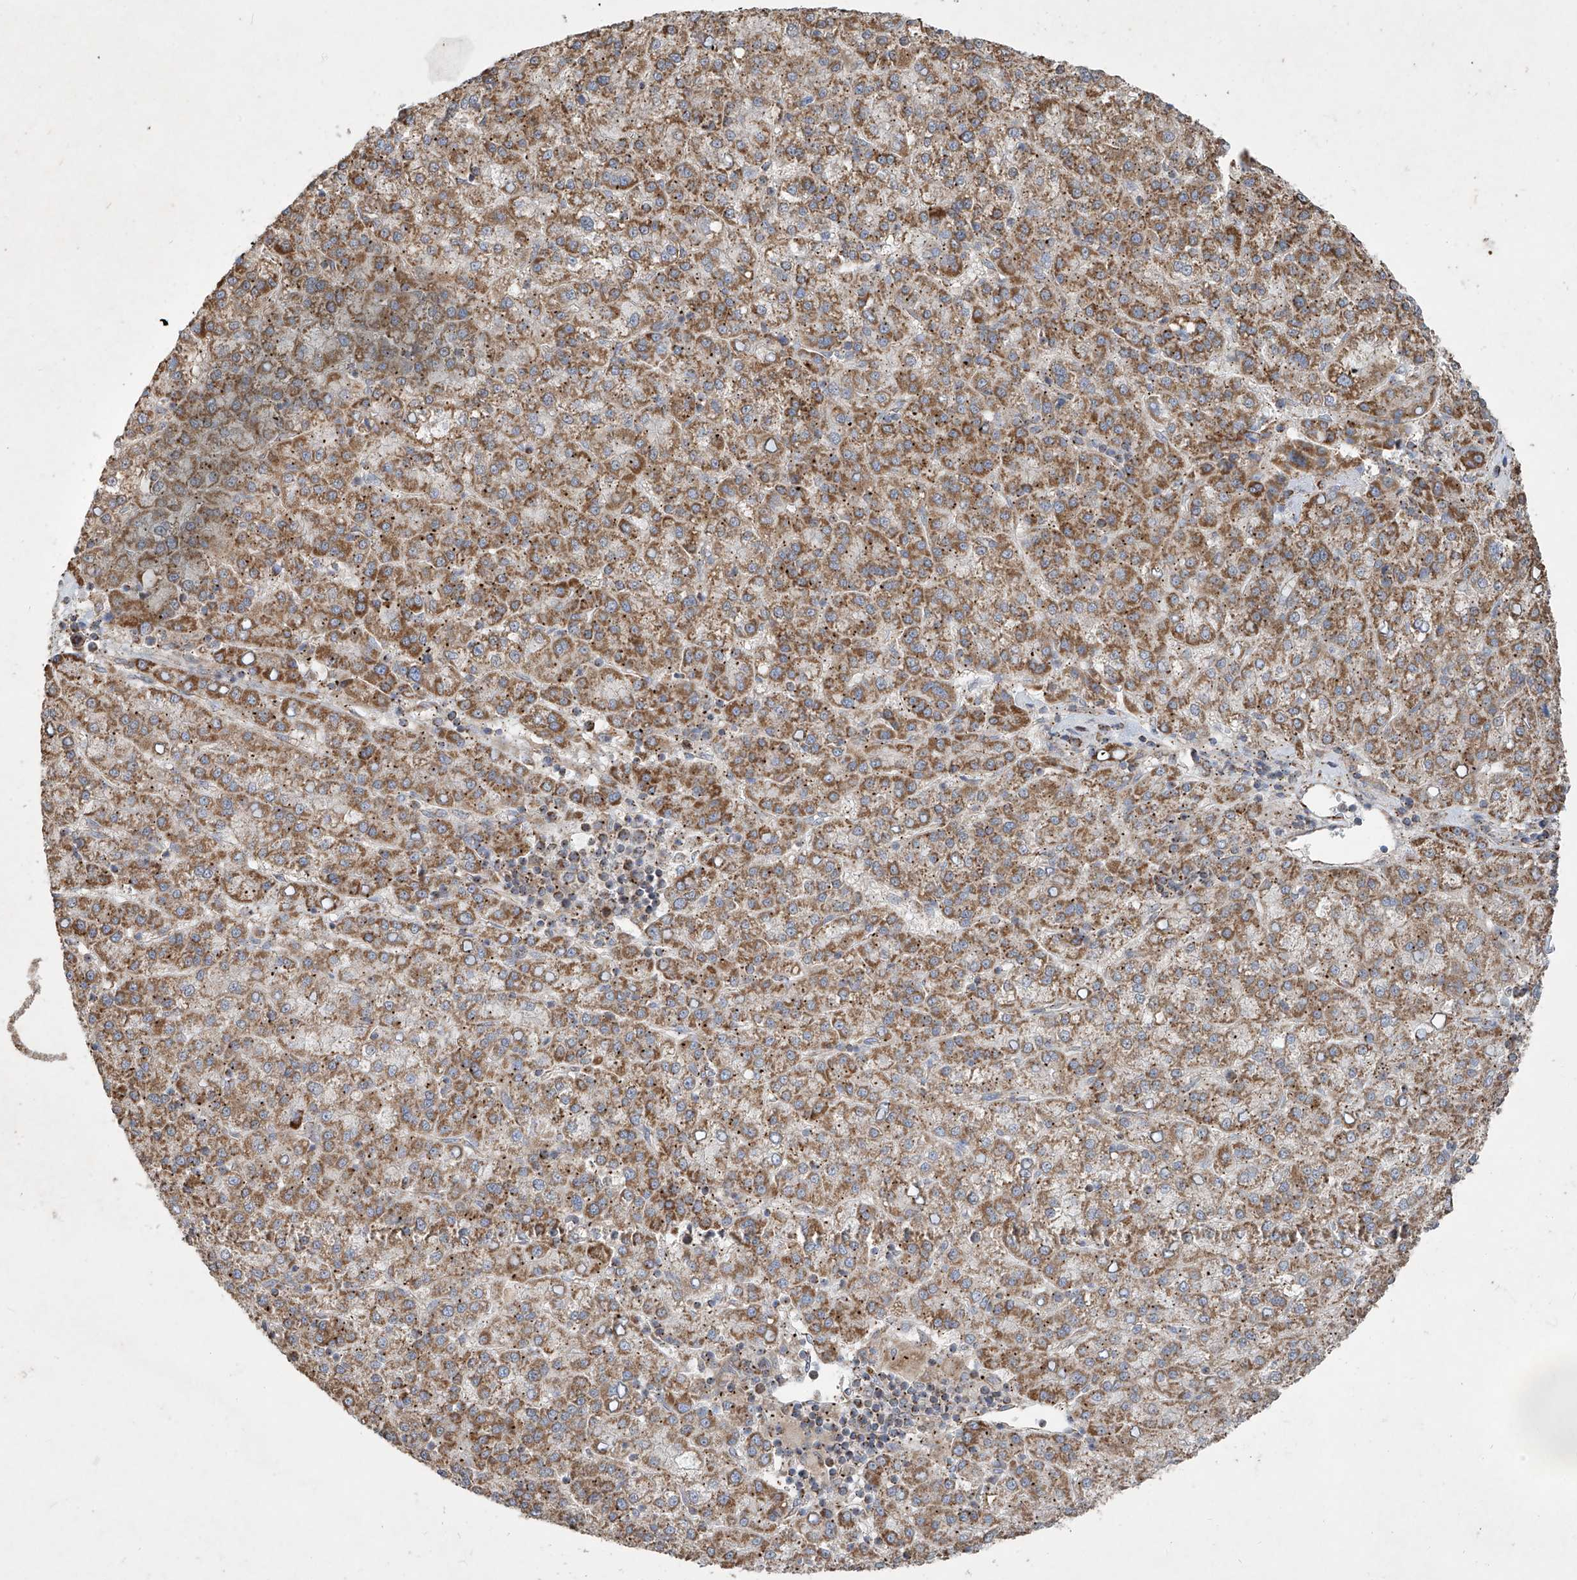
{"staining": {"intensity": "moderate", "quantity": ">75%", "location": "cytoplasmic/membranous"}, "tissue": "liver cancer", "cell_type": "Tumor cells", "image_type": "cancer", "snomed": [{"axis": "morphology", "description": "Carcinoma, Hepatocellular, NOS"}, {"axis": "topography", "description": "Liver"}], "caption": "DAB (3,3'-diaminobenzidine) immunohistochemical staining of human liver cancer displays moderate cytoplasmic/membranous protein positivity in about >75% of tumor cells.", "gene": "UQCC1", "patient": {"sex": "female", "age": 58}}